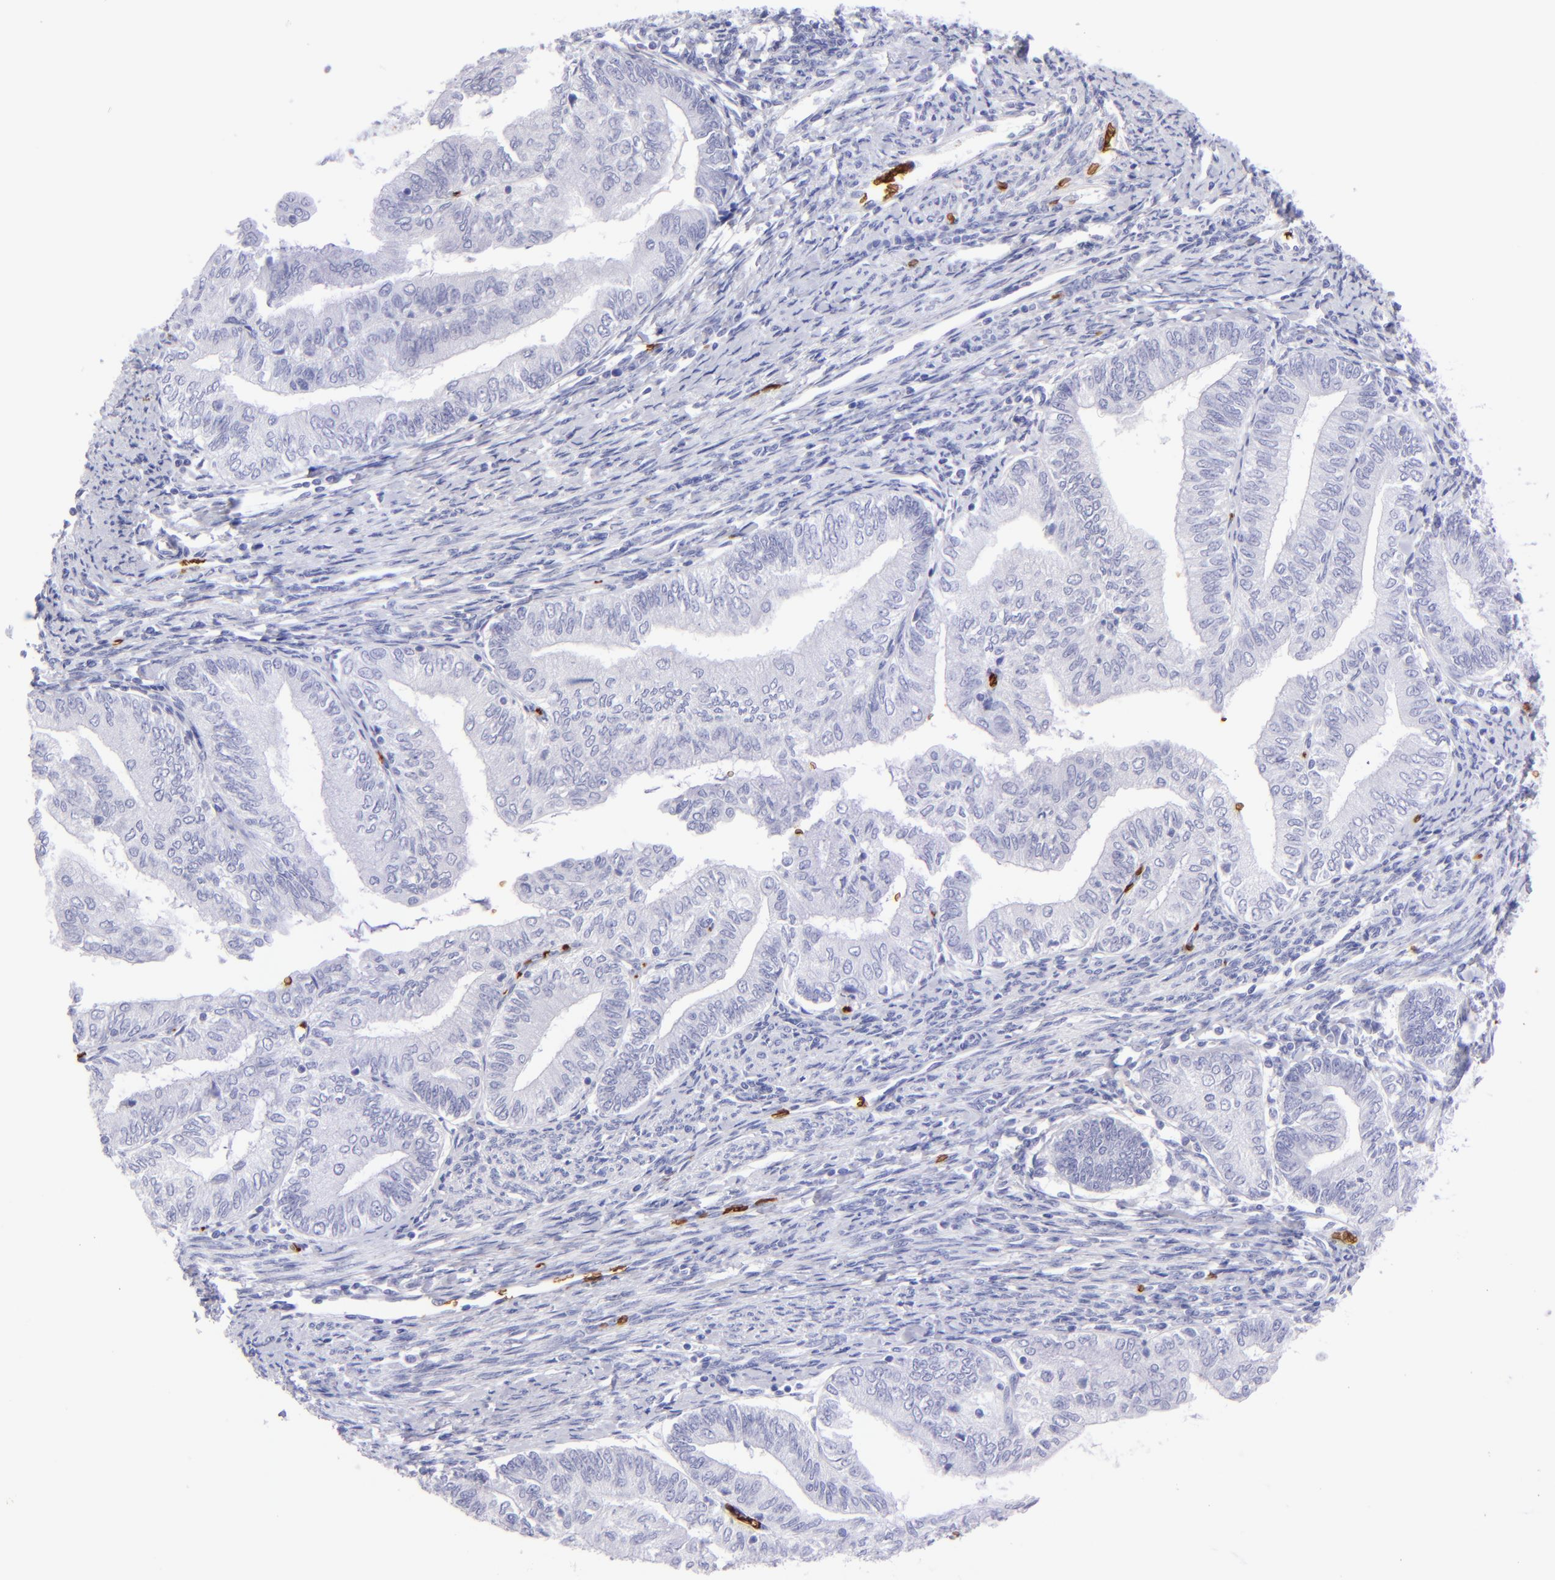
{"staining": {"intensity": "negative", "quantity": "none", "location": "none"}, "tissue": "endometrial cancer", "cell_type": "Tumor cells", "image_type": "cancer", "snomed": [{"axis": "morphology", "description": "Adenocarcinoma, NOS"}, {"axis": "topography", "description": "Endometrium"}], "caption": "DAB immunohistochemical staining of adenocarcinoma (endometrial) displays no significant expression in tumor cells. The staining is performed using DAB (3,3'-diaminobenzidine) brown chromogen with nuclei counter-stained in using hematoxylin.", "gene": "GYPA", "patient": {"sex": "female", "age": 66}}